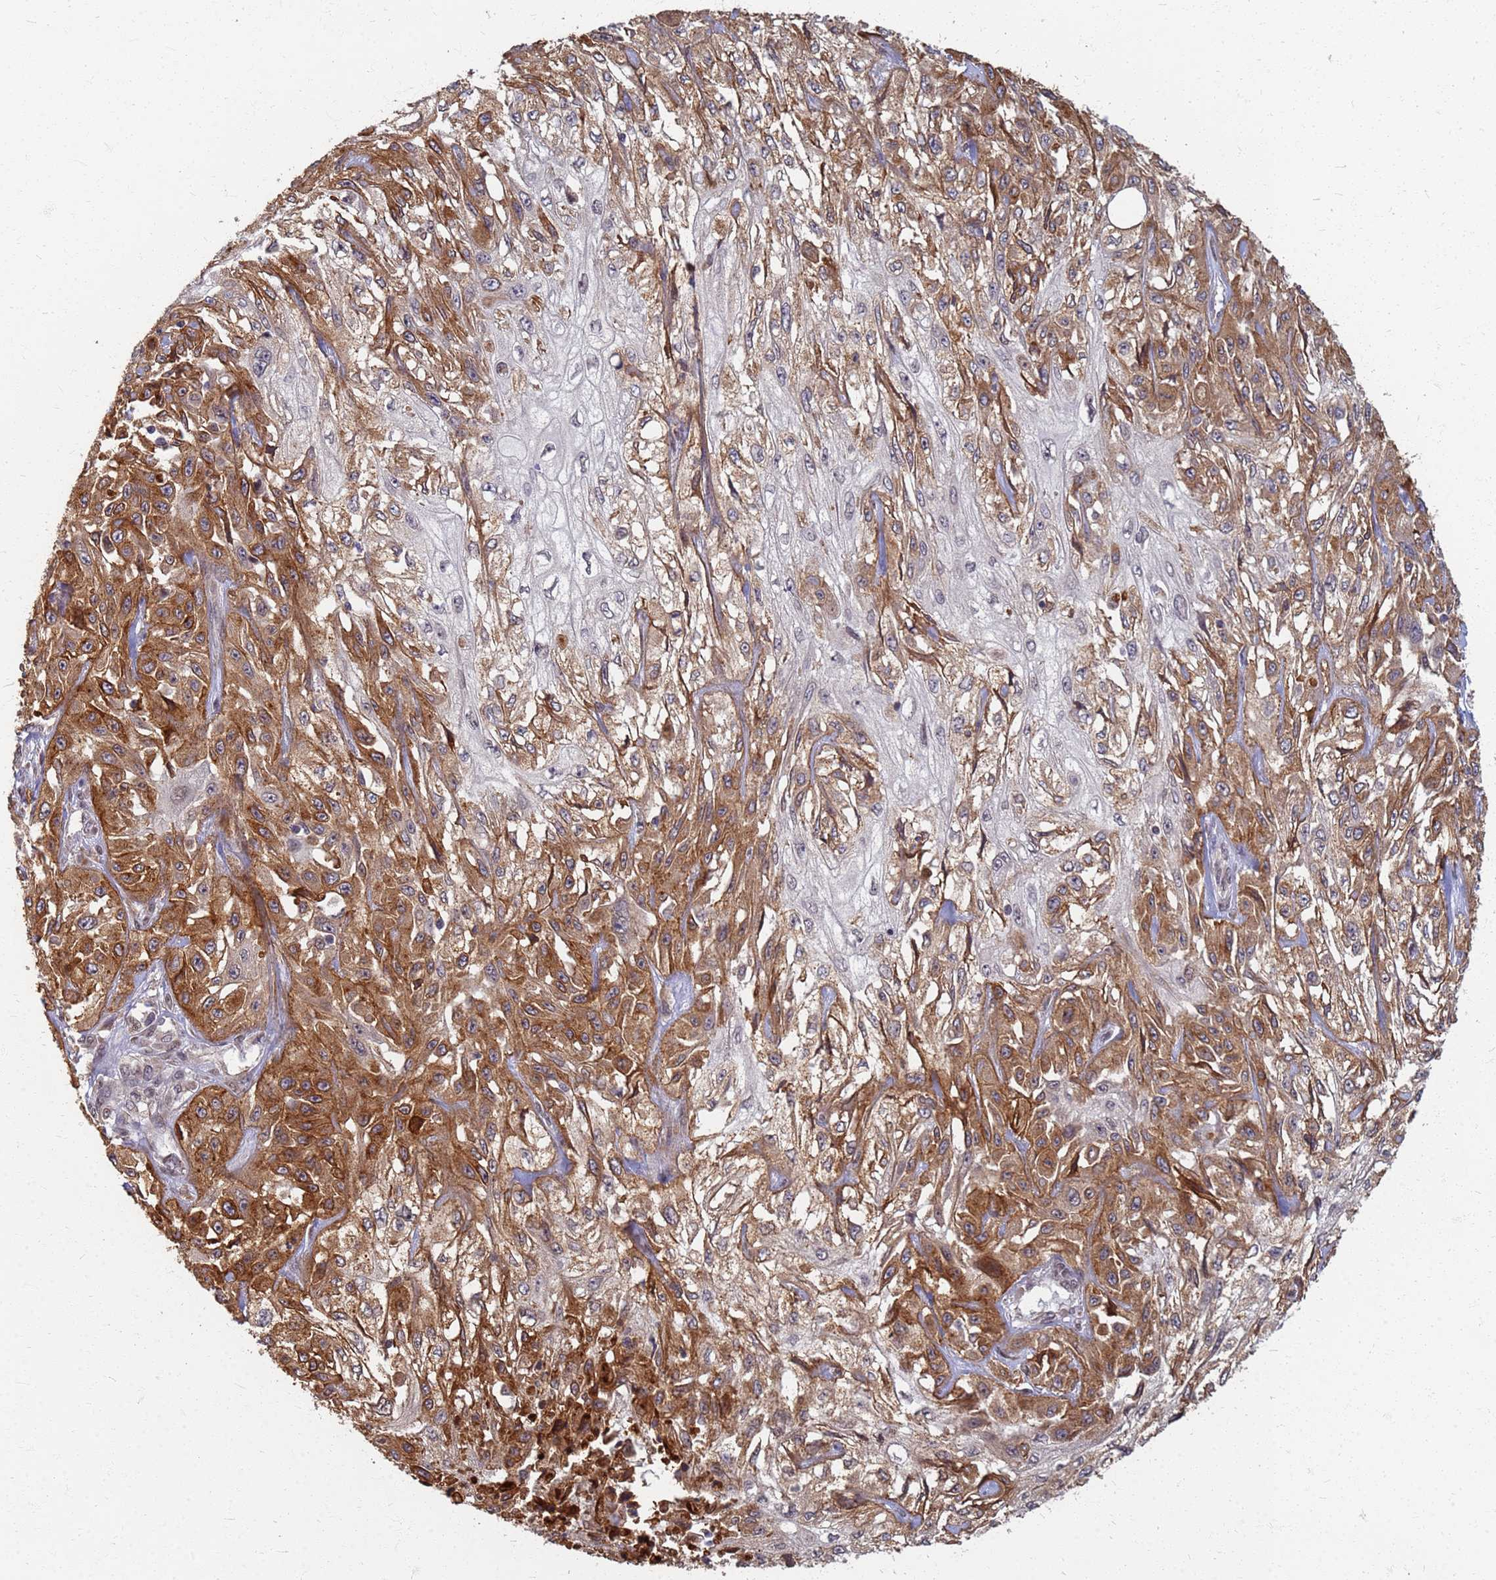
{"staining": {"intensity": "moderate", "quantity": ">75%", "location": "cytoplasmic/membranous"}, "tissue": "skin cancer", "cell_type": "Tumor cells", "image_type": "cancer", "snomed": [{"axis": "morphology", "description": "Squamous cell carcinoma, NOS"}, {"axis": "morphology", "description": "Squamous cell carcinoma, metastatic, NOS"}, {"axis": "topography", "description": "Skin"}, {"axis": "topography", "description": "Lymph node"}], "caption": "An image of human metastatic squamous cell carcinoma (skin) stained for a protein demonstrates moderate cytoplasmic/membranous brown staining in tumor cells.", "gene": "ITGB4", "patient": {"sex": "male", "age": 75}}